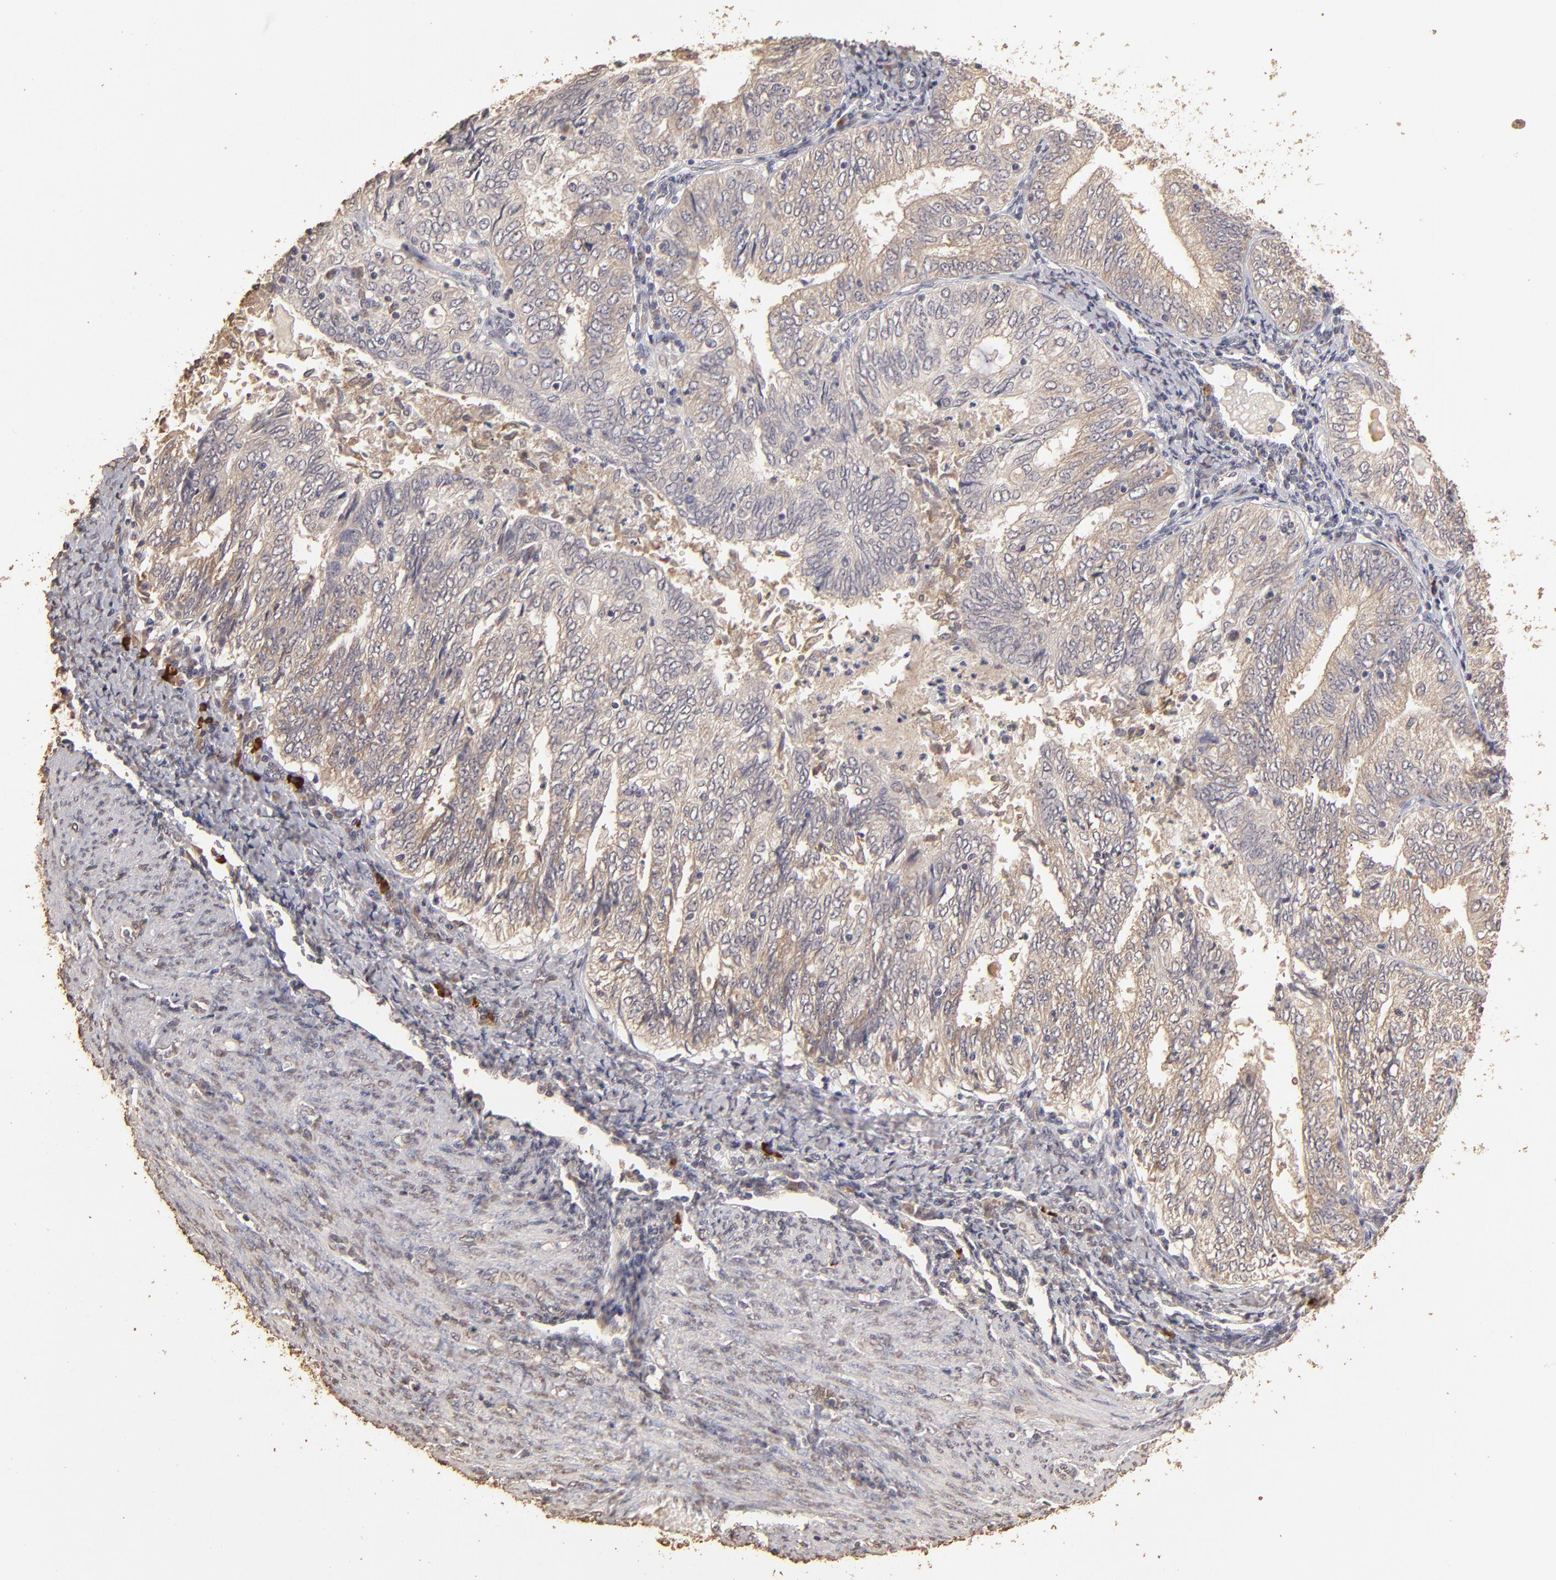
{"staining": {"intensity": "moderate", "quantity": ">75%", "location": "cytoplasmic/membranous"}, "tissue": "endometrial cancer", "cell_type": "Tumor cells", "image_type": "cancer", "snomed": [{"axis": "morphology", "description": "Adenocarcinoma, NOS"}, {"axis": "topography", "description": "Endometrium"}], "caption": "High-magnification brightfield microscopy of adenocarcinoma (endometrial) stained with DAB (3,3'-diaminobenzidine) (brown) and counterstained with hematoxylin (blue). tumor cells exhibit moderate cytoplasmic/membranous staining is appreciated in approximately>75% of cells.", "gene": "OPHN1", "patient": {"sex": "female", "age": 69}}